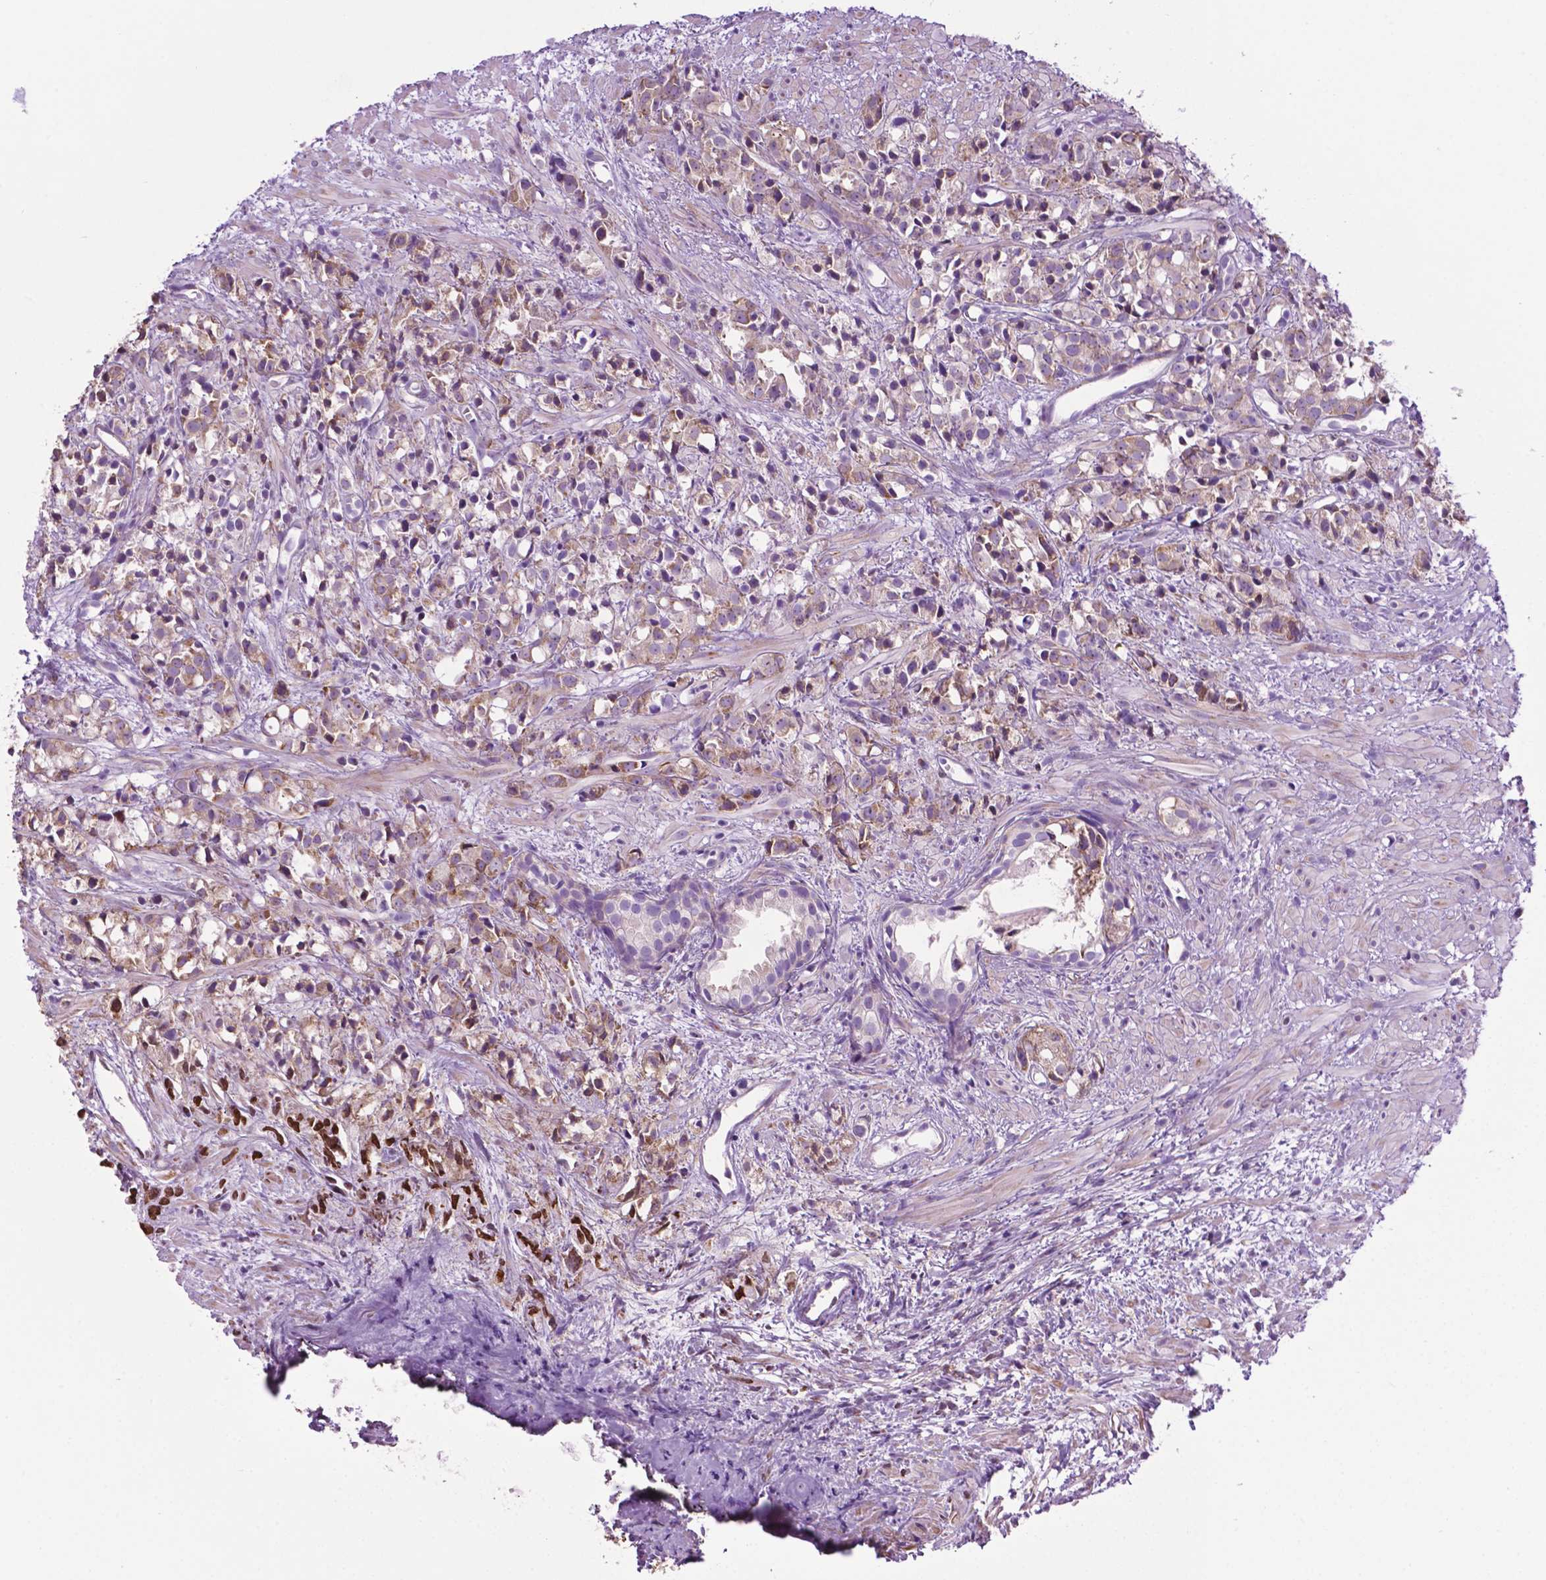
{"staining": {"intensity": "strong", "quantity": "<25%", "location": "cytoplasmic/membranous,nuclear"}, "tissue": "prostate cancer", "cell_type": "Tumor cells", "image_type": "cancer", "snomed": [{"axis": "morphology", "description": "Adenocarcinoma, High grade"}, {"axis": "topography", "description": "Prostate"}], "caption": "Prostate cancer was stained to show a protein in brown. There is medium levels of strong cytoplasmic/membranous and nuclear staining in about <25% of tumor cells. The staining was performed using DAB (3,3'-diaminobenzidine), with brown indicating positive protein expression. Nuclei are stained blue with hematoxylin.", "gene": "RPL29", "patient": {"sex": "male", "age": 79}}